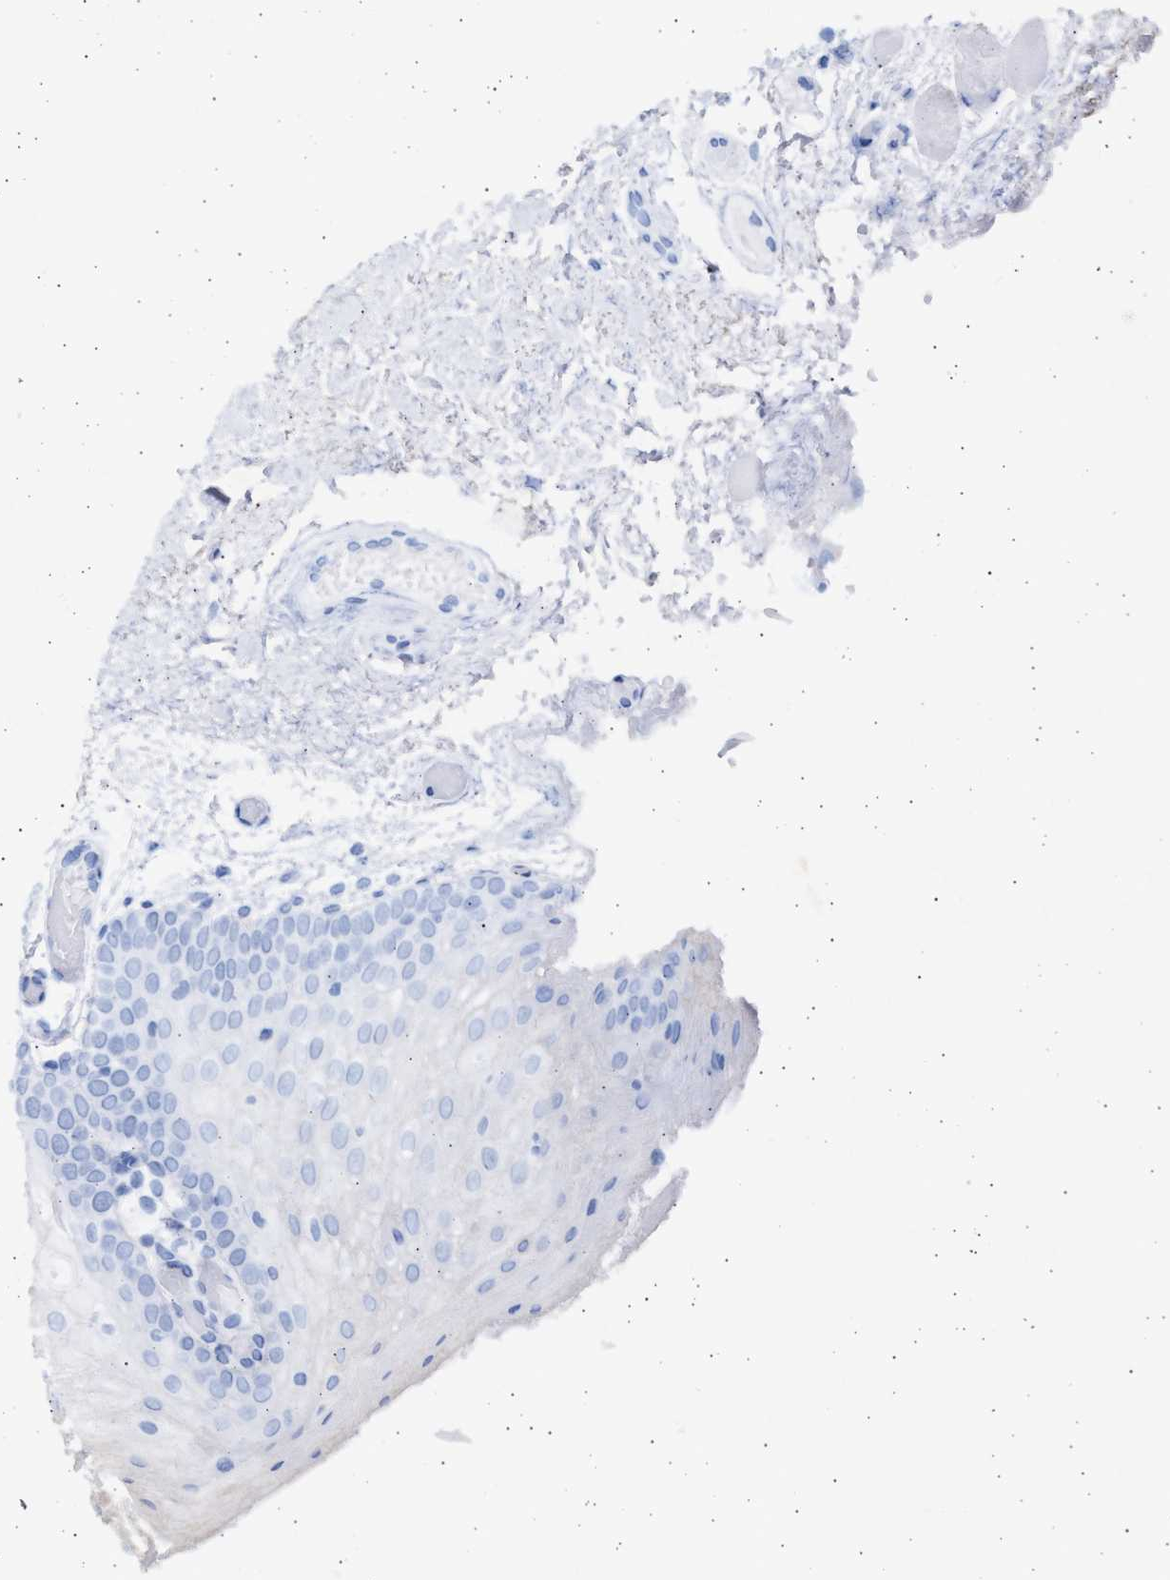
{"staining": {"intensity": "negative", "quantity": "none", "location": "none"}, "tissue": "oral mucosa", "cell_type": "Squamous epithelial cells", "image_type": "normal", "snomed": [{"axis": "morphology", "description": "Normal tissue, NOS"}, {"axis": "morphology", "description": "Squamous cell carcinoma, NOS"}, {"axis": "topography", "description": "Oral tissue"}, {"axis": "topography", "description": "Head-Neck"}], "caption": "Immunohistochemical staining of benign human oral mucosa exhibits no significant positivity in squamous epithelial cells.", "gene": "NBR1", "patient": {"sex": "male", "age": 71}}